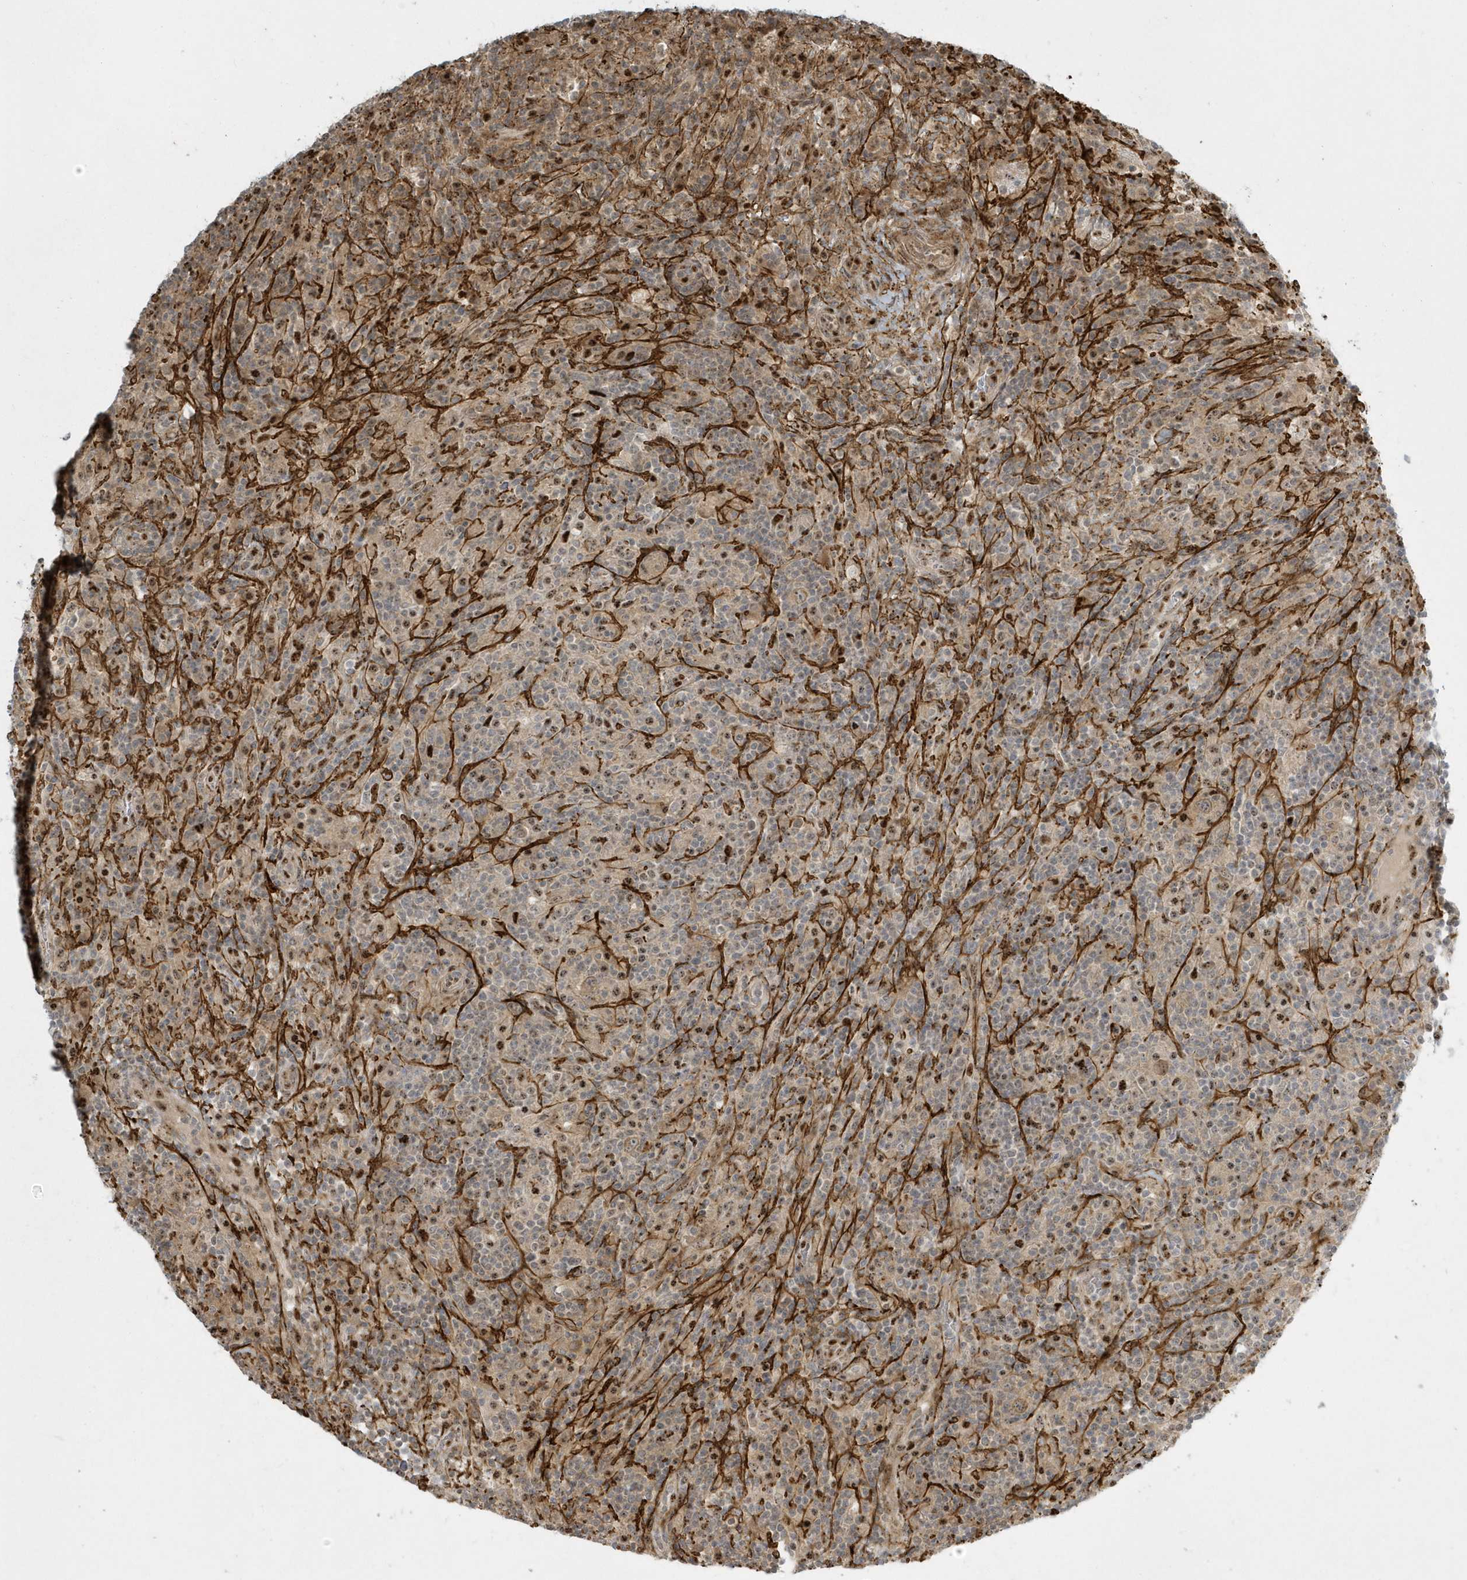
{"staining": {"intensity": "weak", "quantity": ">75%", "location": "cytoplasmic/membranous"}, "tissue": "lymphoma", "cell_type": "Tumor cells", "image_type": "cancer", "snomed": [{"axis": "morphology", "description": "Hodgkin's disease, NOS"}, {"axis": "topography", "description": "Lymph node"}], "caption": "The immunohistochemical stain labels weak cytoplasmic/membranous expression in tumor cells of lymphoma tissue.", "gene": "MASP2", "patient": {"sex": "male", "age": 70}}